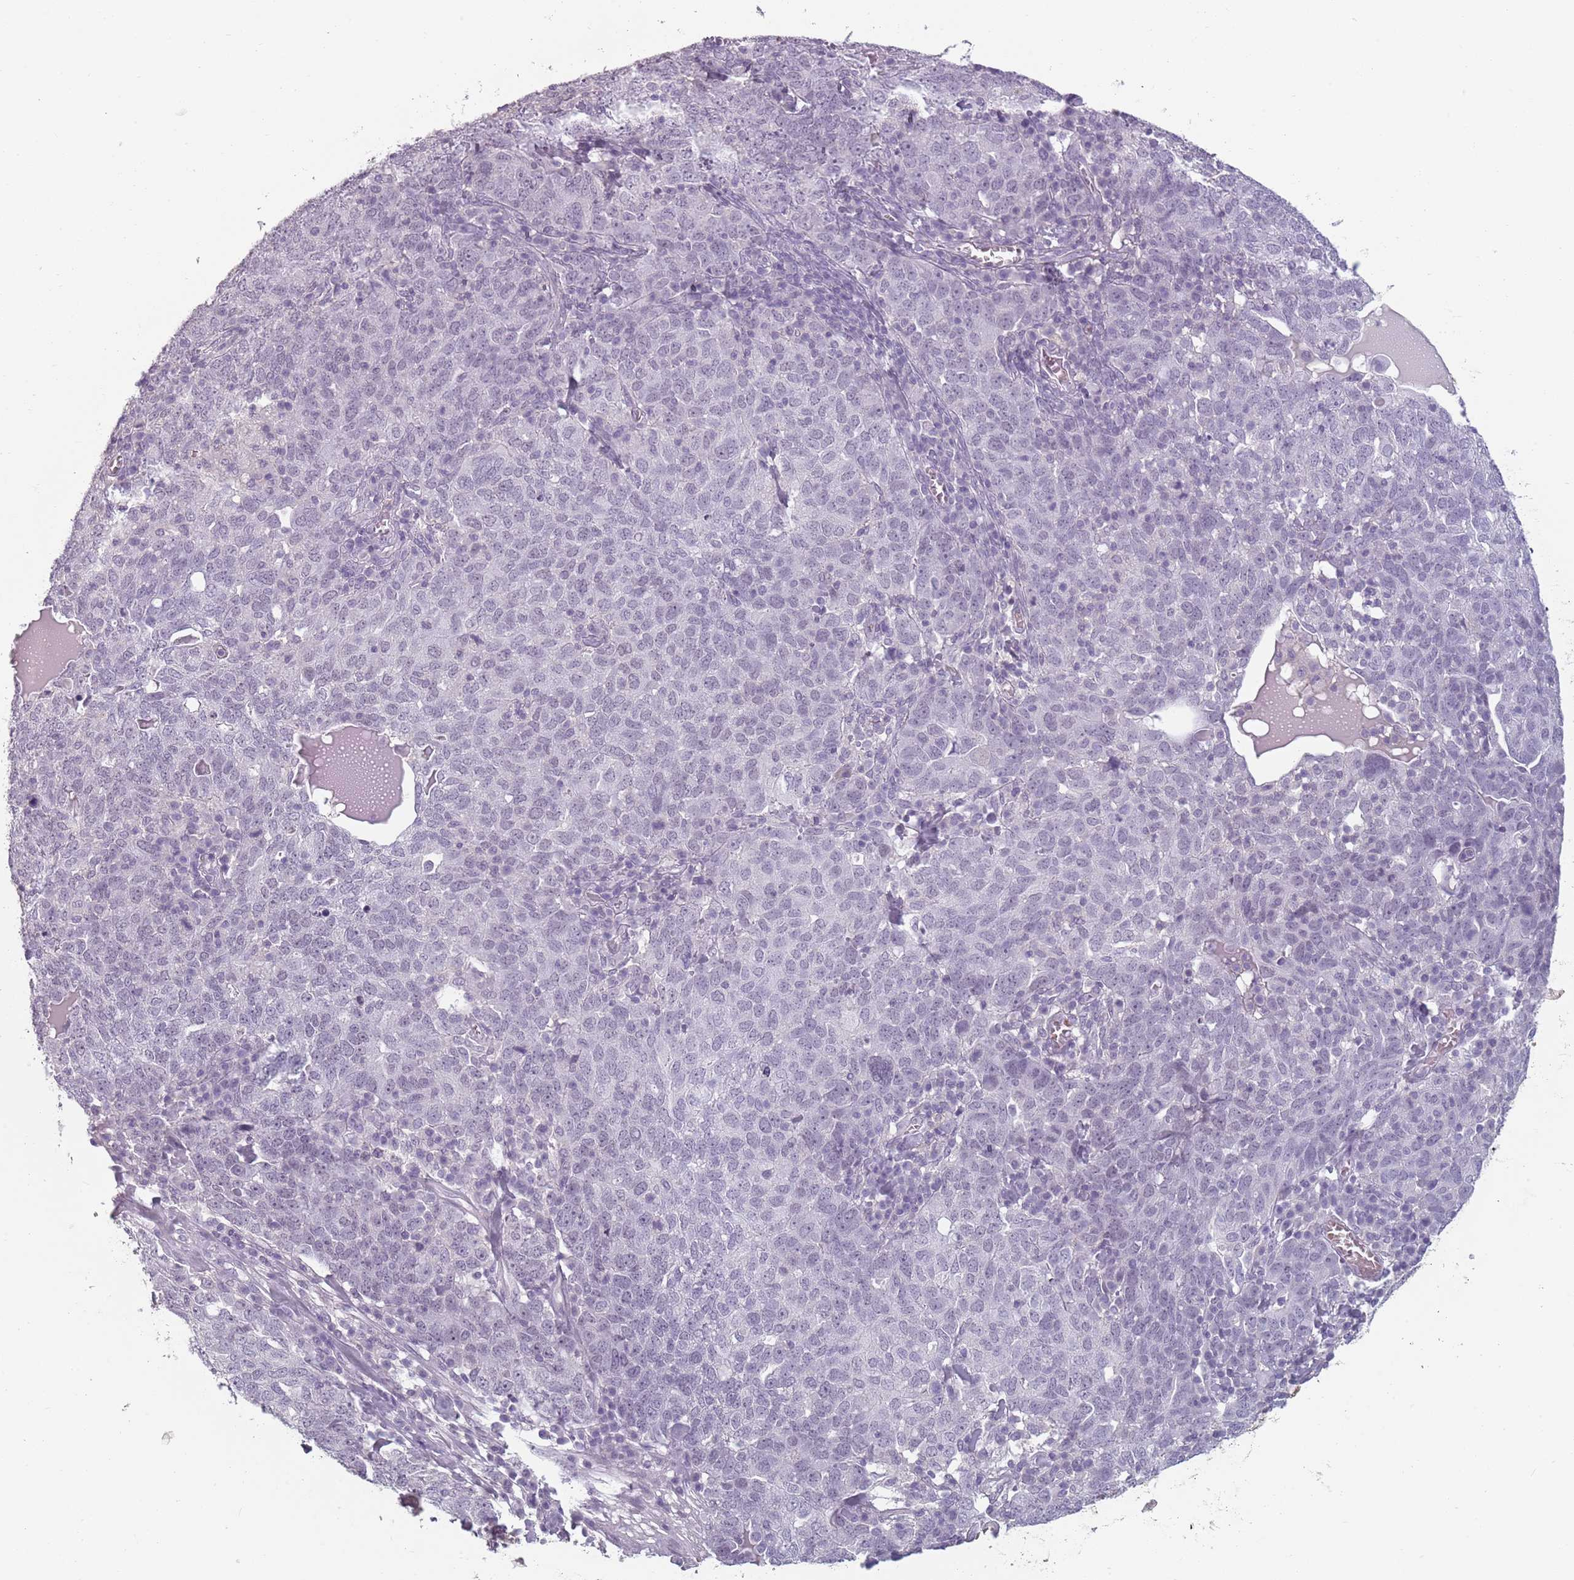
{"staining": {"intensity": "negative", "quantity": "none", "location": "none"}, "tissue": "ovarian cancer", "cell_type": "Tumor cells", "image_type": "cancer", "snomed": [{"axis": "morphology", "description": "Carcinoma, endometroid"}, {"axis": "topography", "description": "Ovary"}], "caption": "DAB (3,3'-diaminobenzidine) immunohistochemical staining of ovarian endometroid carcinoma reveals no significant positivity in tumor cells.", "gene": "PIEZO1", "patient": {"sex": "female", "age": 62}}